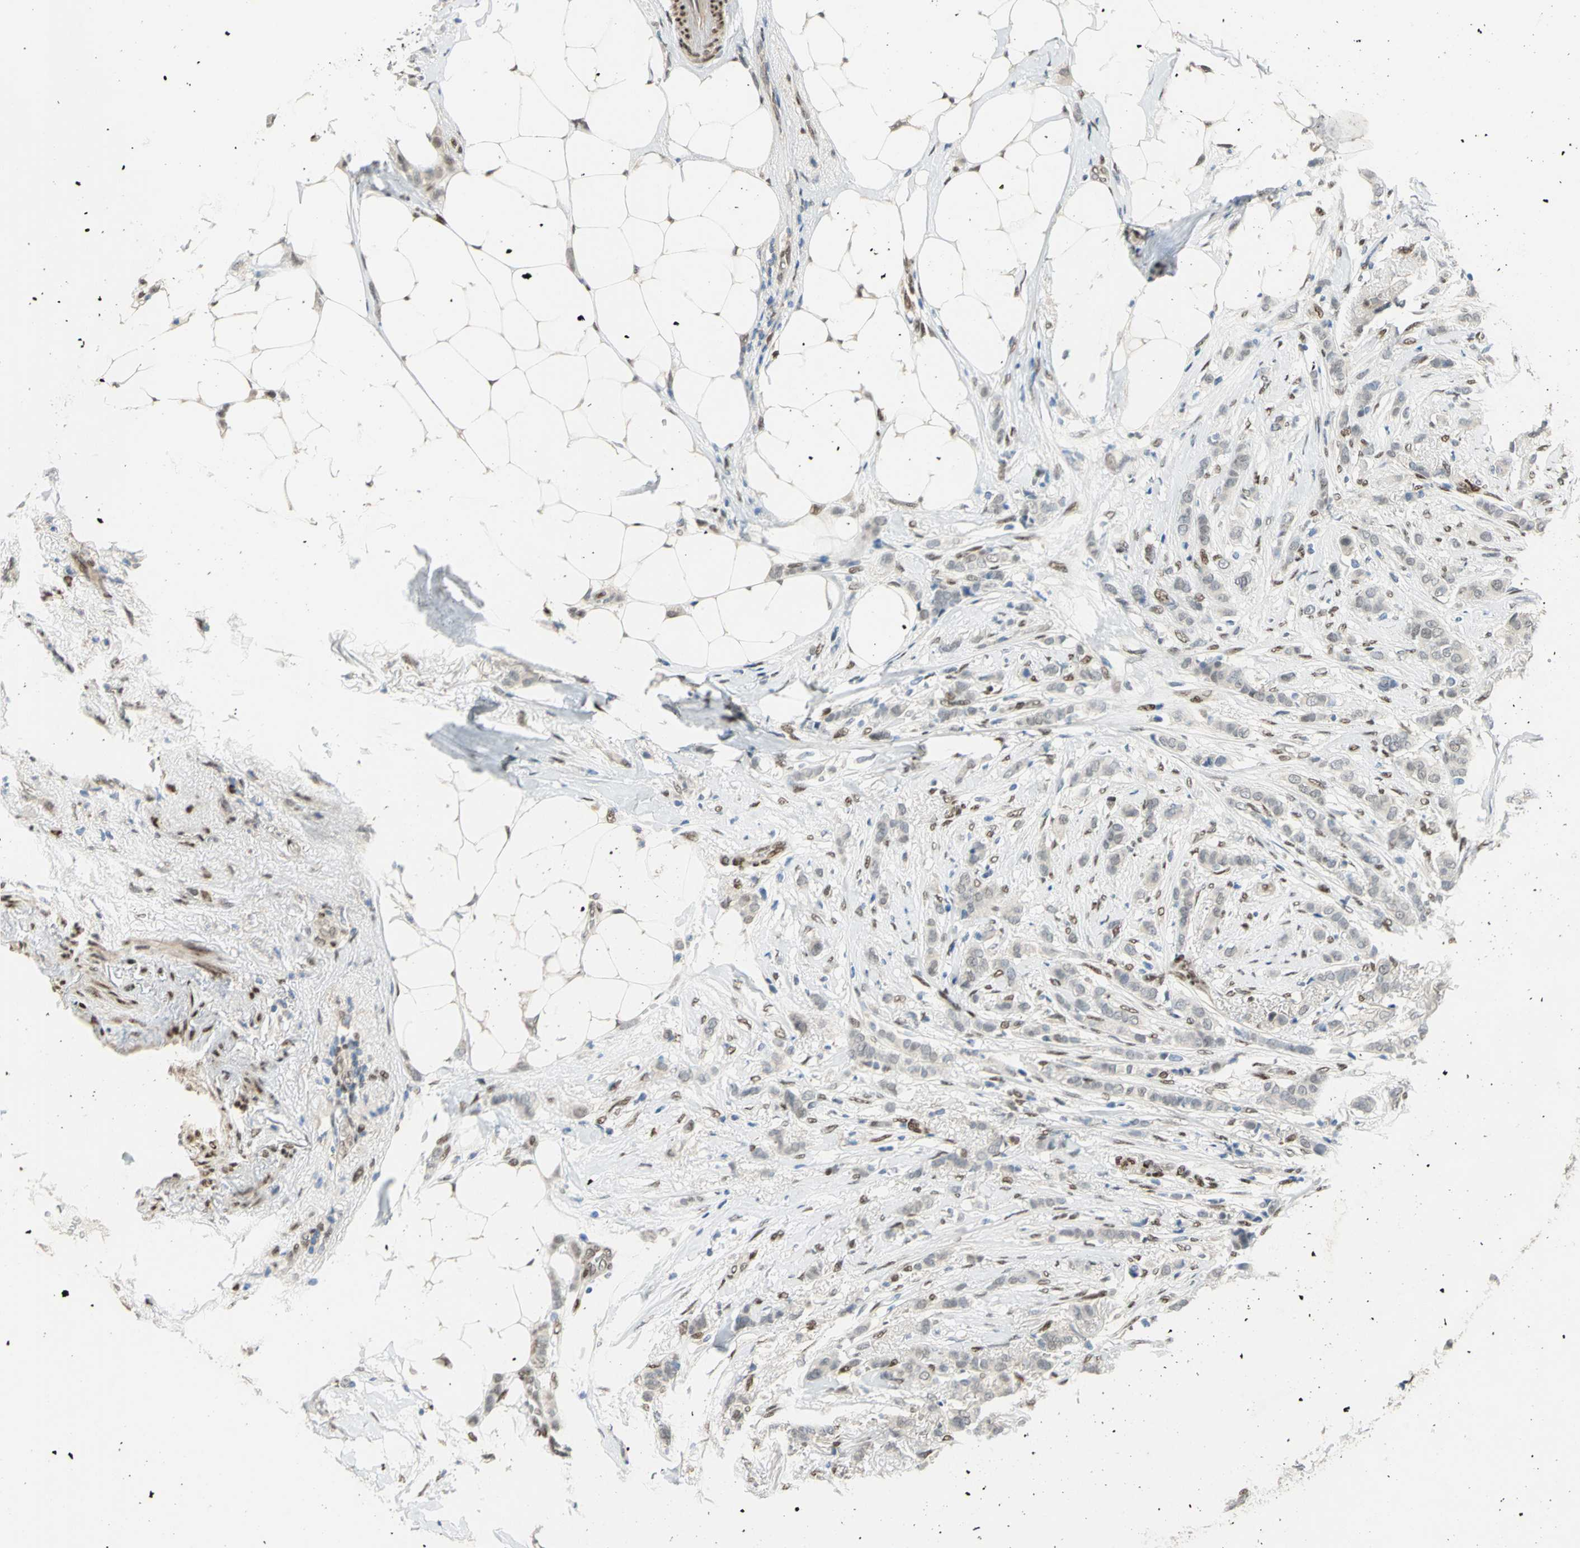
{"staining": {"intensity": "weak", "quantity": "<25%", "location": "cytoplasmic/membranous,nuclear"}, "tissue": "breast cancer", "cell_type": "Tumor cells", "image_type": "cancer", "snomed": [{"axis": "morphology", "description": "Lobular carcinoma"}, {"axis": "topography", "description": "Breast"}], "caption": "Tumor cells show no significant positivity in breast cancer. (DAB (3,3'-diaminobenzidine) immunohistochemistry, high magnification).", "gene": "RBFOX2", "patient": {"sex": "female", "age": 55}}